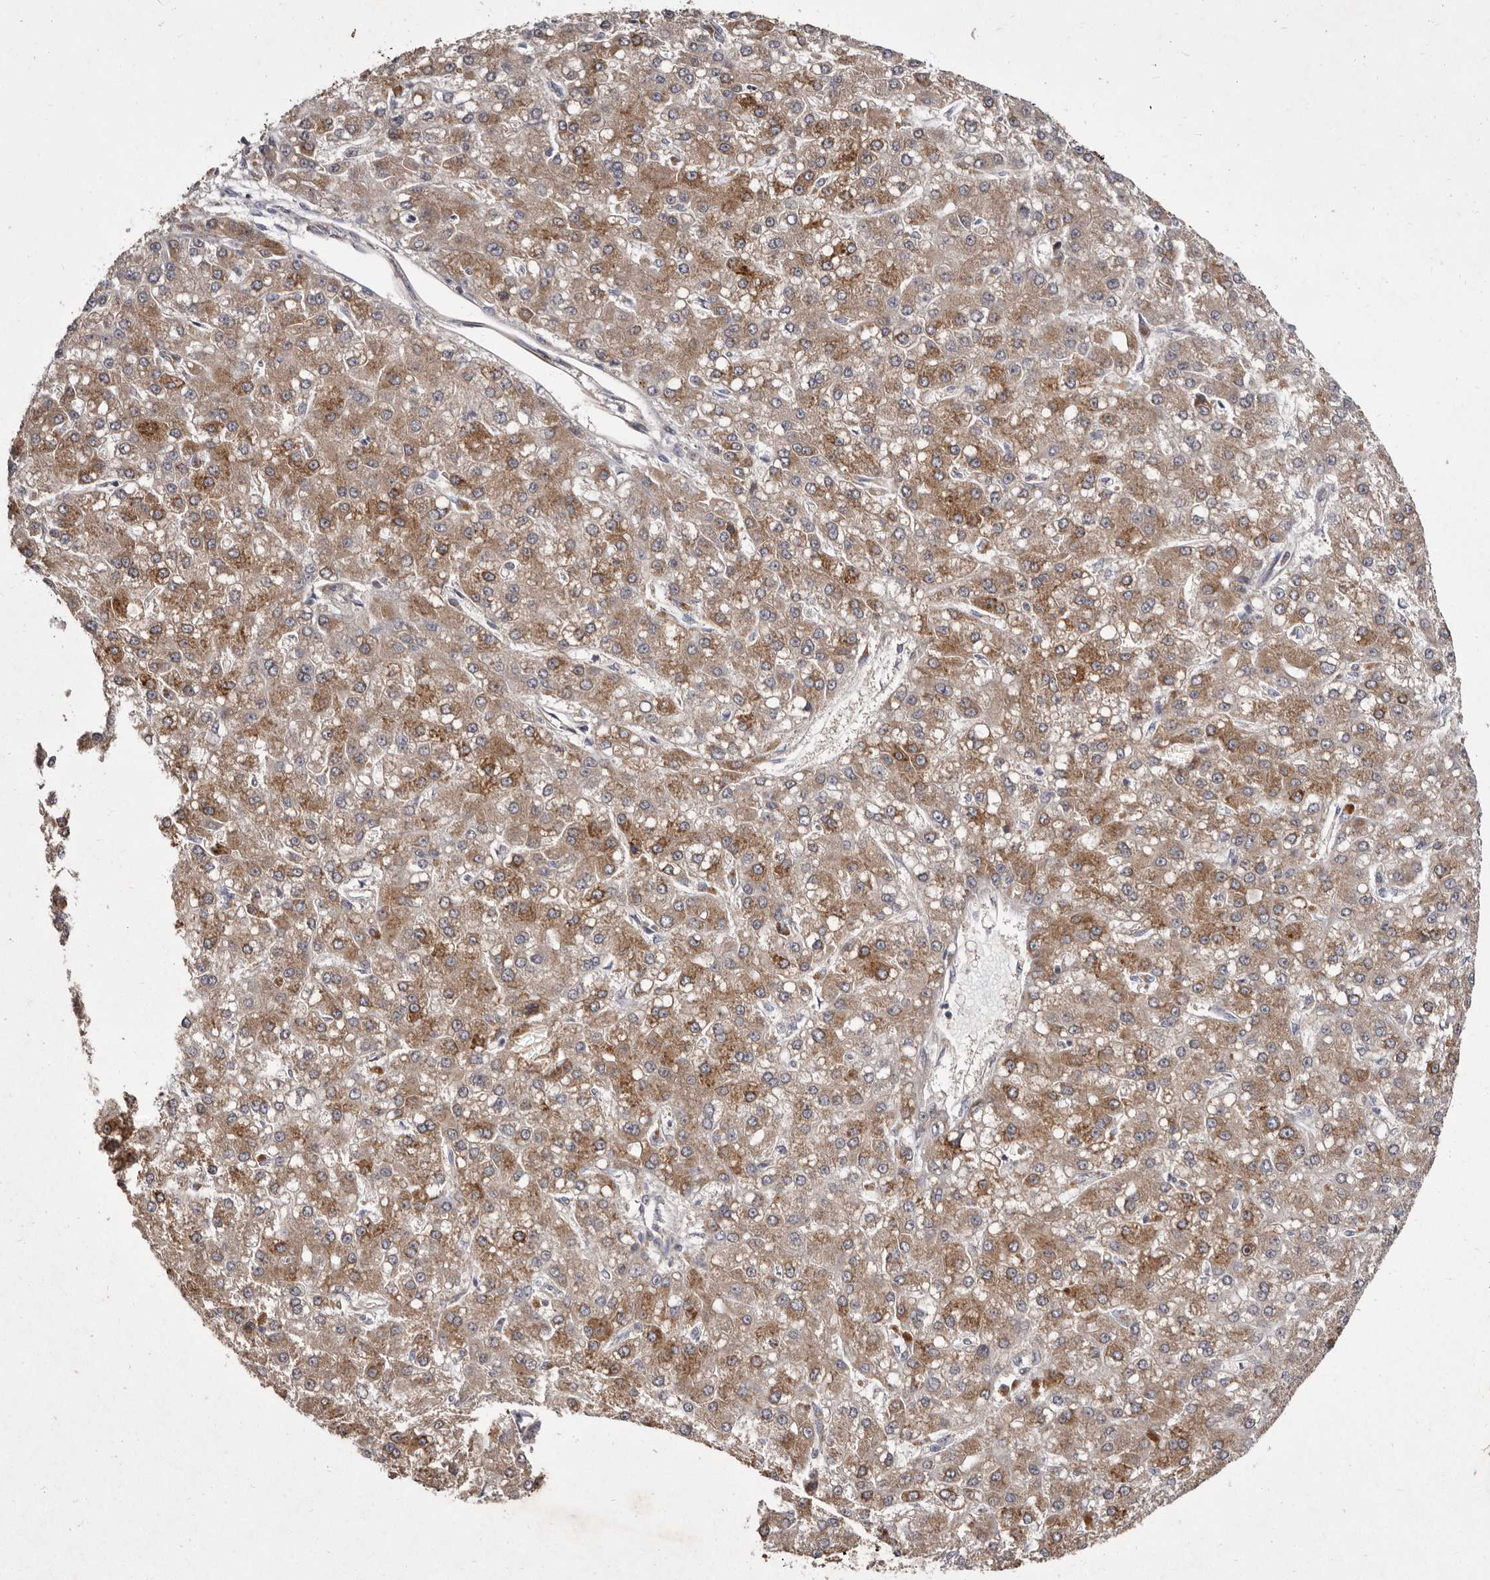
{"staining": {"intensity": "moderate", "quantity": ">75%", "location": "cytoplasmic/membranous"}, "tissue": "liver cancer", "cell_type": "Tumor cells", "image_type": "cancer", "snomed": [{"axis": "morphology", "description": "Carcinoma, Hepatocellular, NOS"}, {"axis": "topography", "description": "Liver"}], "caption": "Hepatocellular carcinoma (liver) tissue exhibits moderate cytoplasmic/membranous expression in about >75% of tumor cells, visualized by immunohistochemistry.", "gene": "FLAD1", "patient": {"sex": "male", "age": 67}}